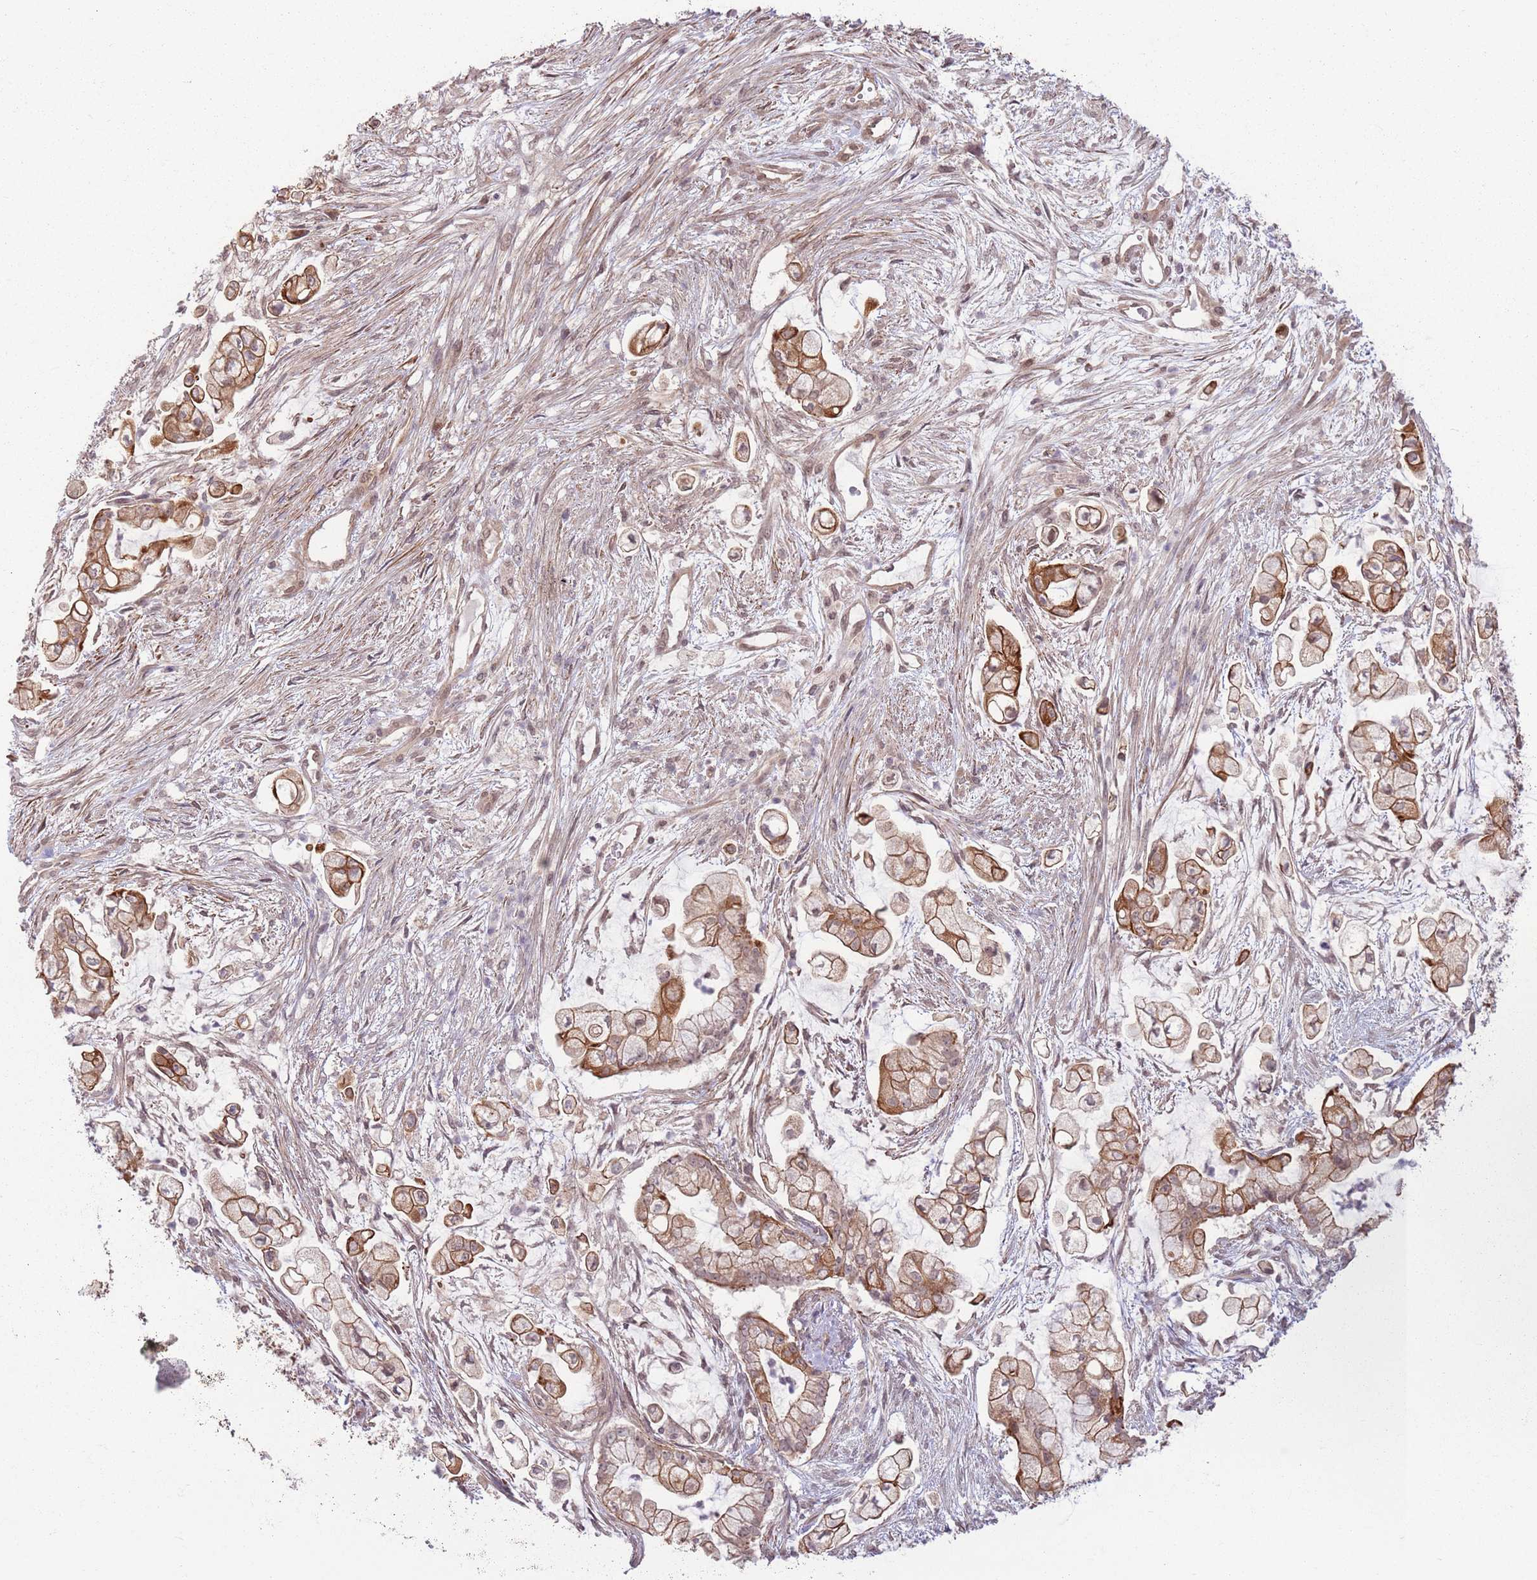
{"staining": {"intensity": "moderate", "quantity": ">75%", "location": "cytoplasmic/membranous"}, "tissue": "pancreatic cancer", "cell_type": "Tumor cells", "image_type": "cancer", "snomed": [{"axis": "morphology", "description": "Adenocarcinoma, NOS"}, {"axis": "topography", "description": "Pancreas"}], "caption": "Immunohistochemistry (IHC) of pancreatic cancer (adenocarcinoma) displays medium levels of moderate cytoplasmic/membranous staining in about >75% of tumor cells.", "gene": "CCDC154", "patient": {"sex": "female", "age": 69}}